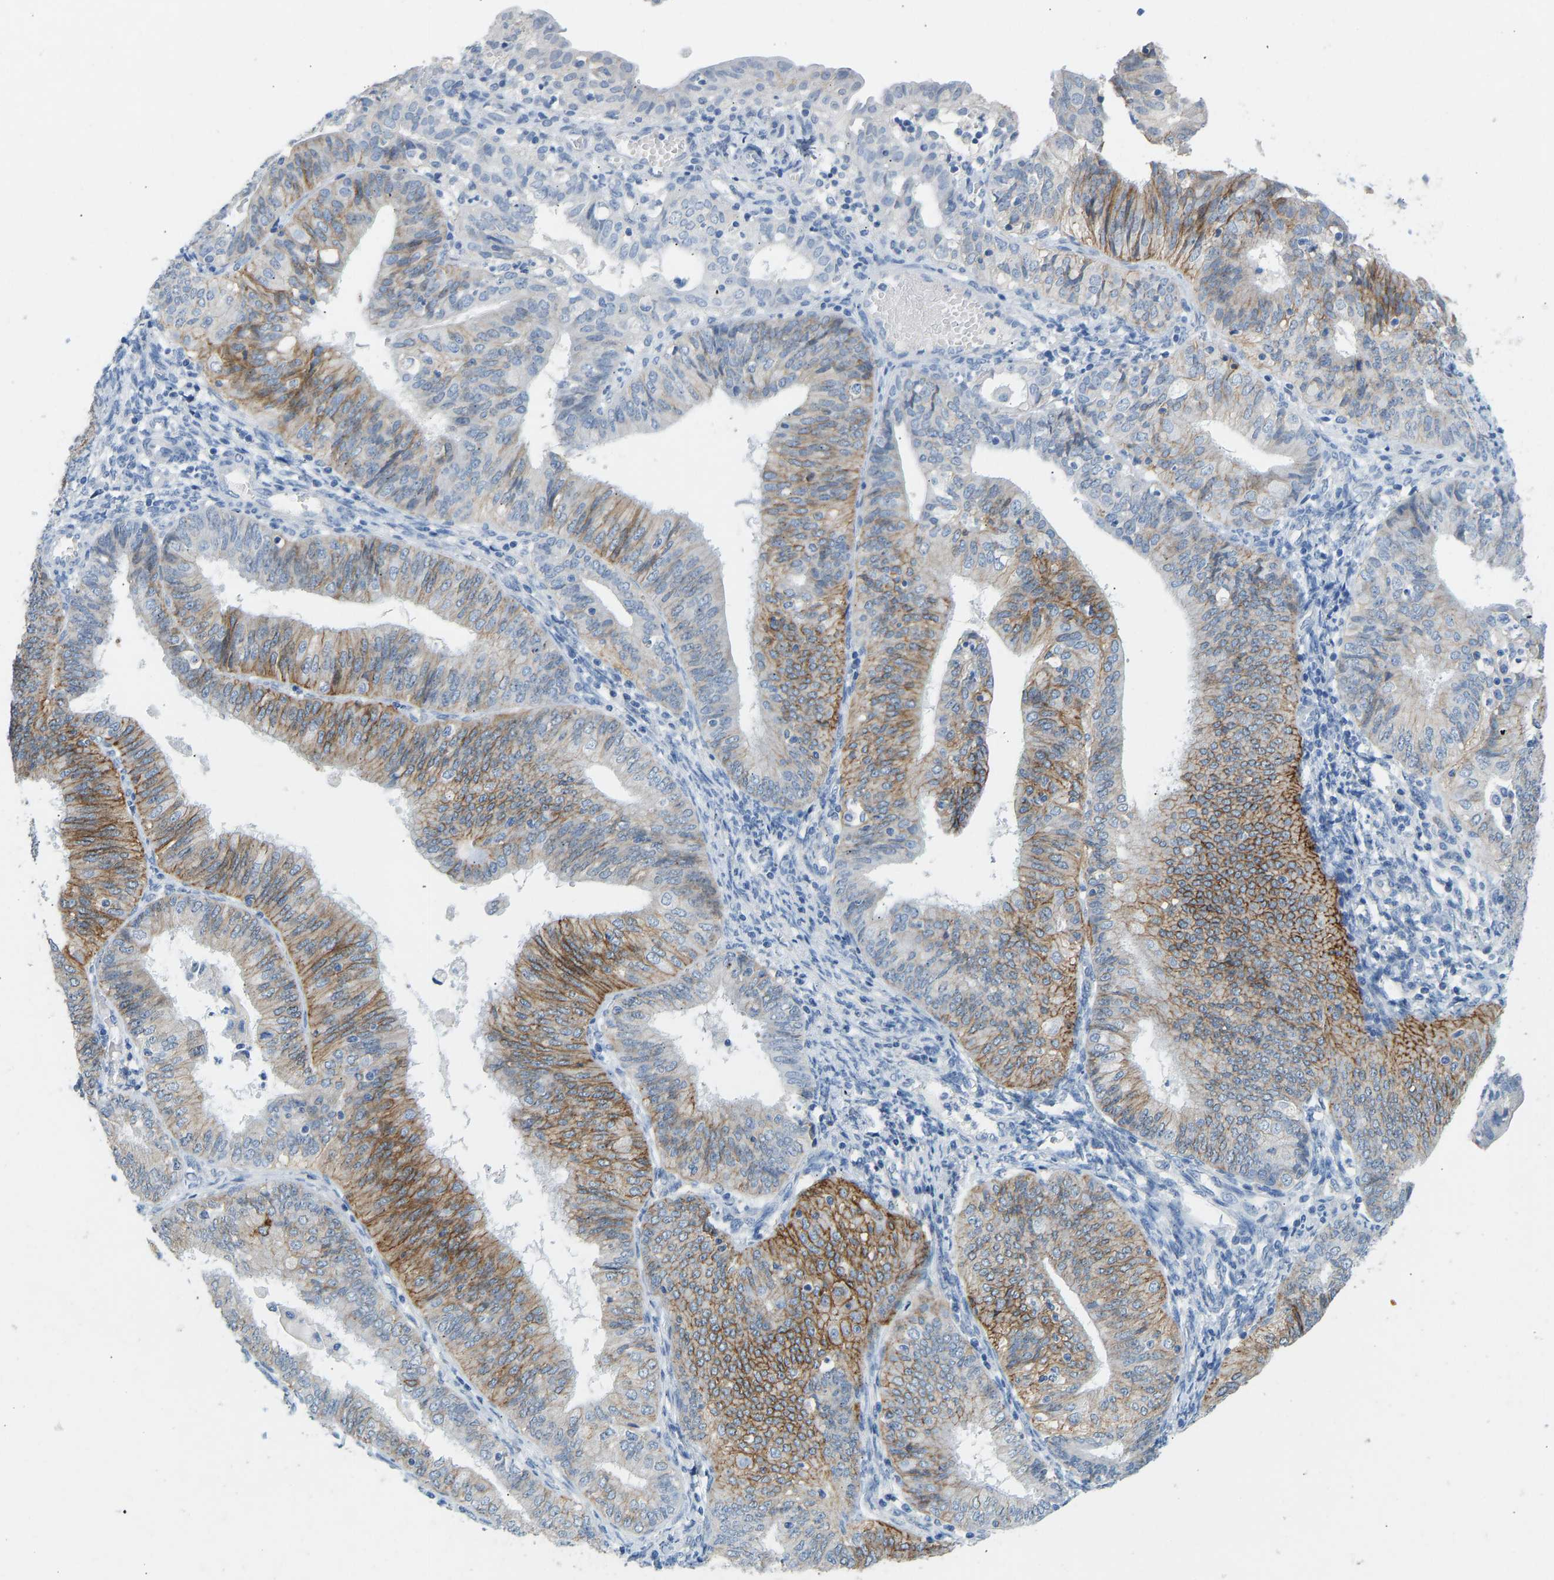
{"staining": {"intensity": "moderate", "quantity": ">75%", "location": "cytoplasmic/membranous"}, "tissue": "endometrial cancer", "cell_type": "Tumor cells", "image_type": "cancer", "snomed": [{"axis": "morphology", "description": "Adenocarcinoma, NOS"}, {"axis": "topography", "description": "Endometrium"}], "caption": "There is medium levels of moderate cytoplasmic/membranous positivity in tumor cells of endometrial cancer (adenocarcinoma), as demonstrated by immunohistochemical staining (brown color).", "gene": "ATP1A1", "patient": {"sex": "female", "age": 58}}